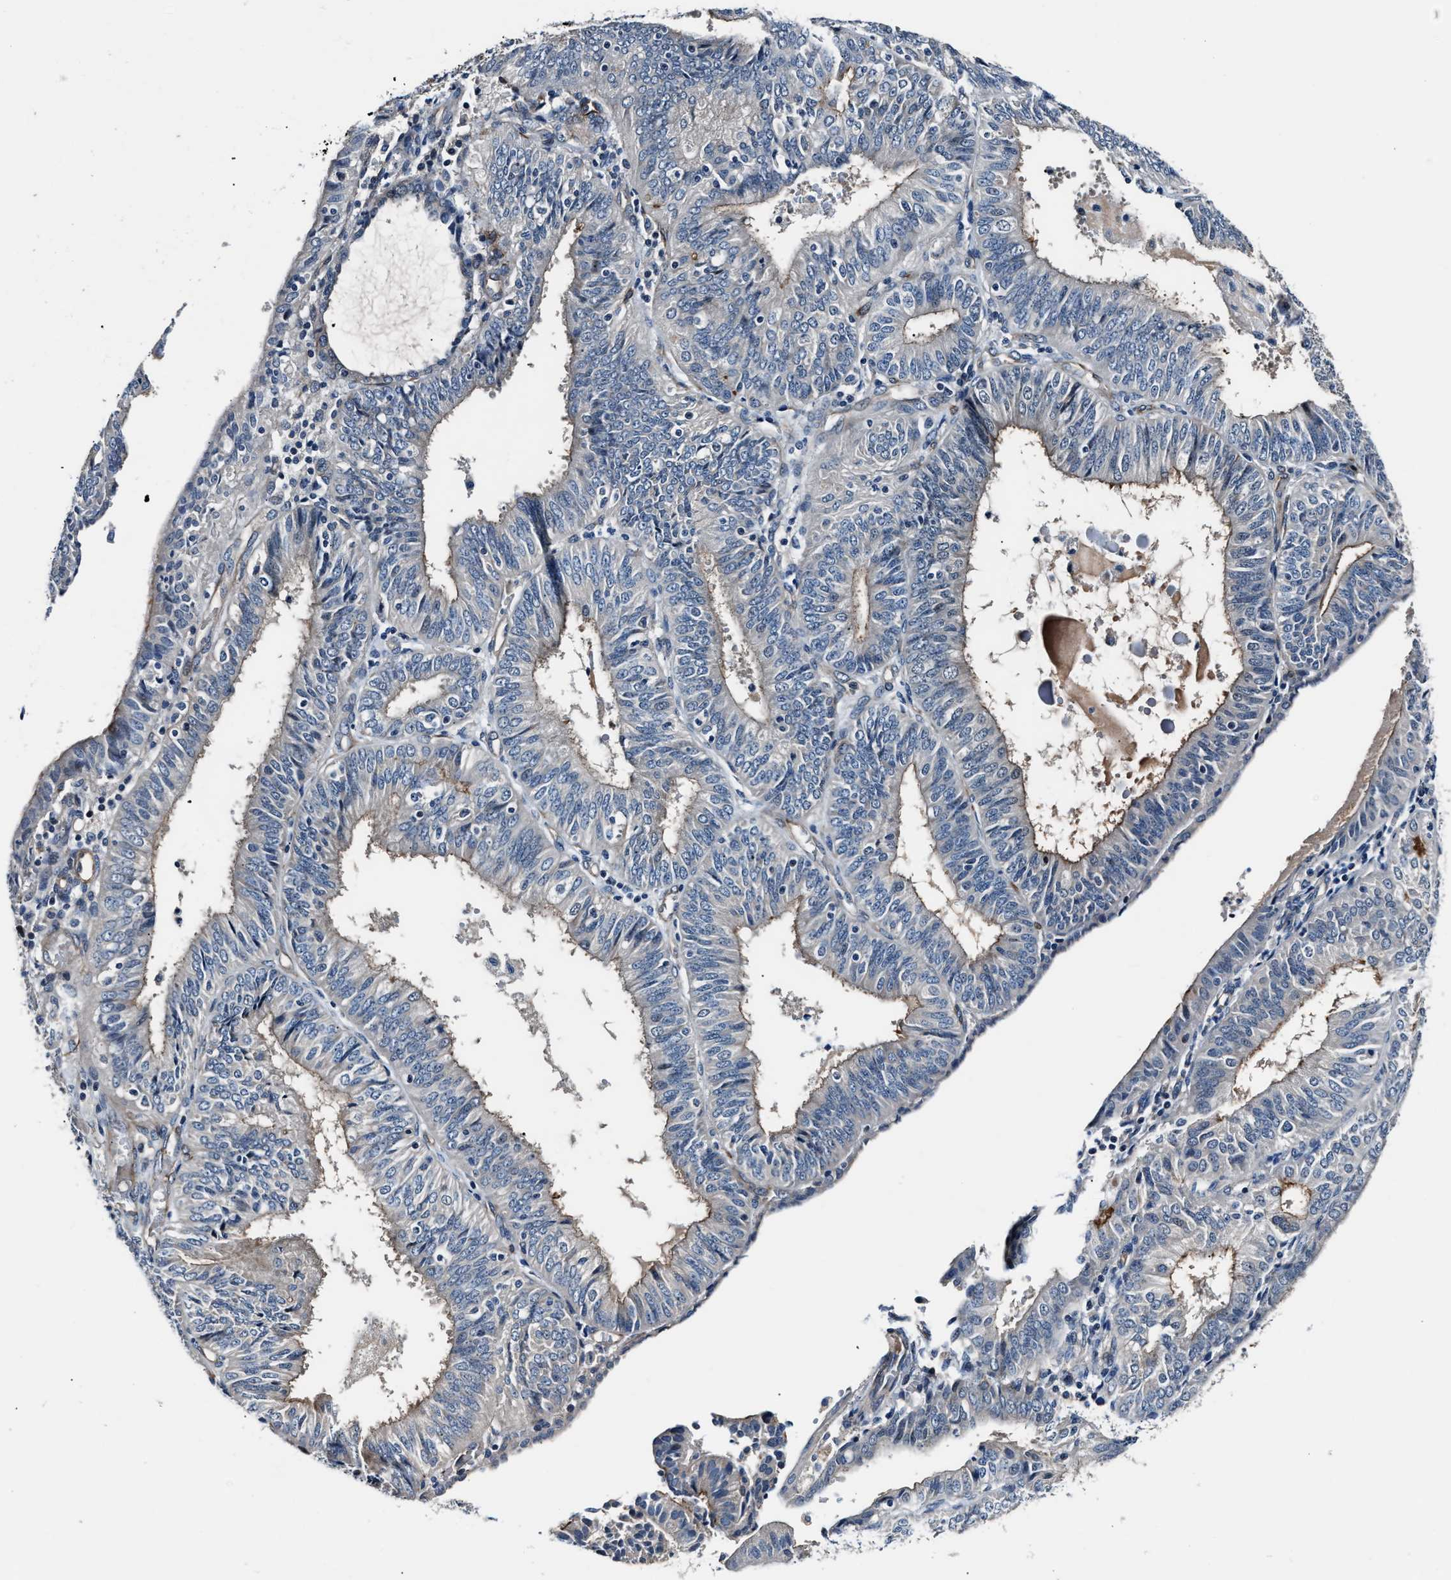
{"staining": {"intensity": "weak", "quantity": "<25%", "location": "cytoplasmic/membranous"}, "tissue": "endometrial cancer", "cell_type": "Tumor cells", "image_type": "cancer", "snomed": [{"axis": "morphology", "description": "Adenocarcinoma, NOS"}, {"axis": "topography", "description": "Endometrium"}], "caption": "Human endometrial cancer stained for a protein using immunohistochemistry (IHC) demonstrates no staining in tumor cells.", "gene": "MPDZ", "patient": {"sex": "female", "age": 58}}